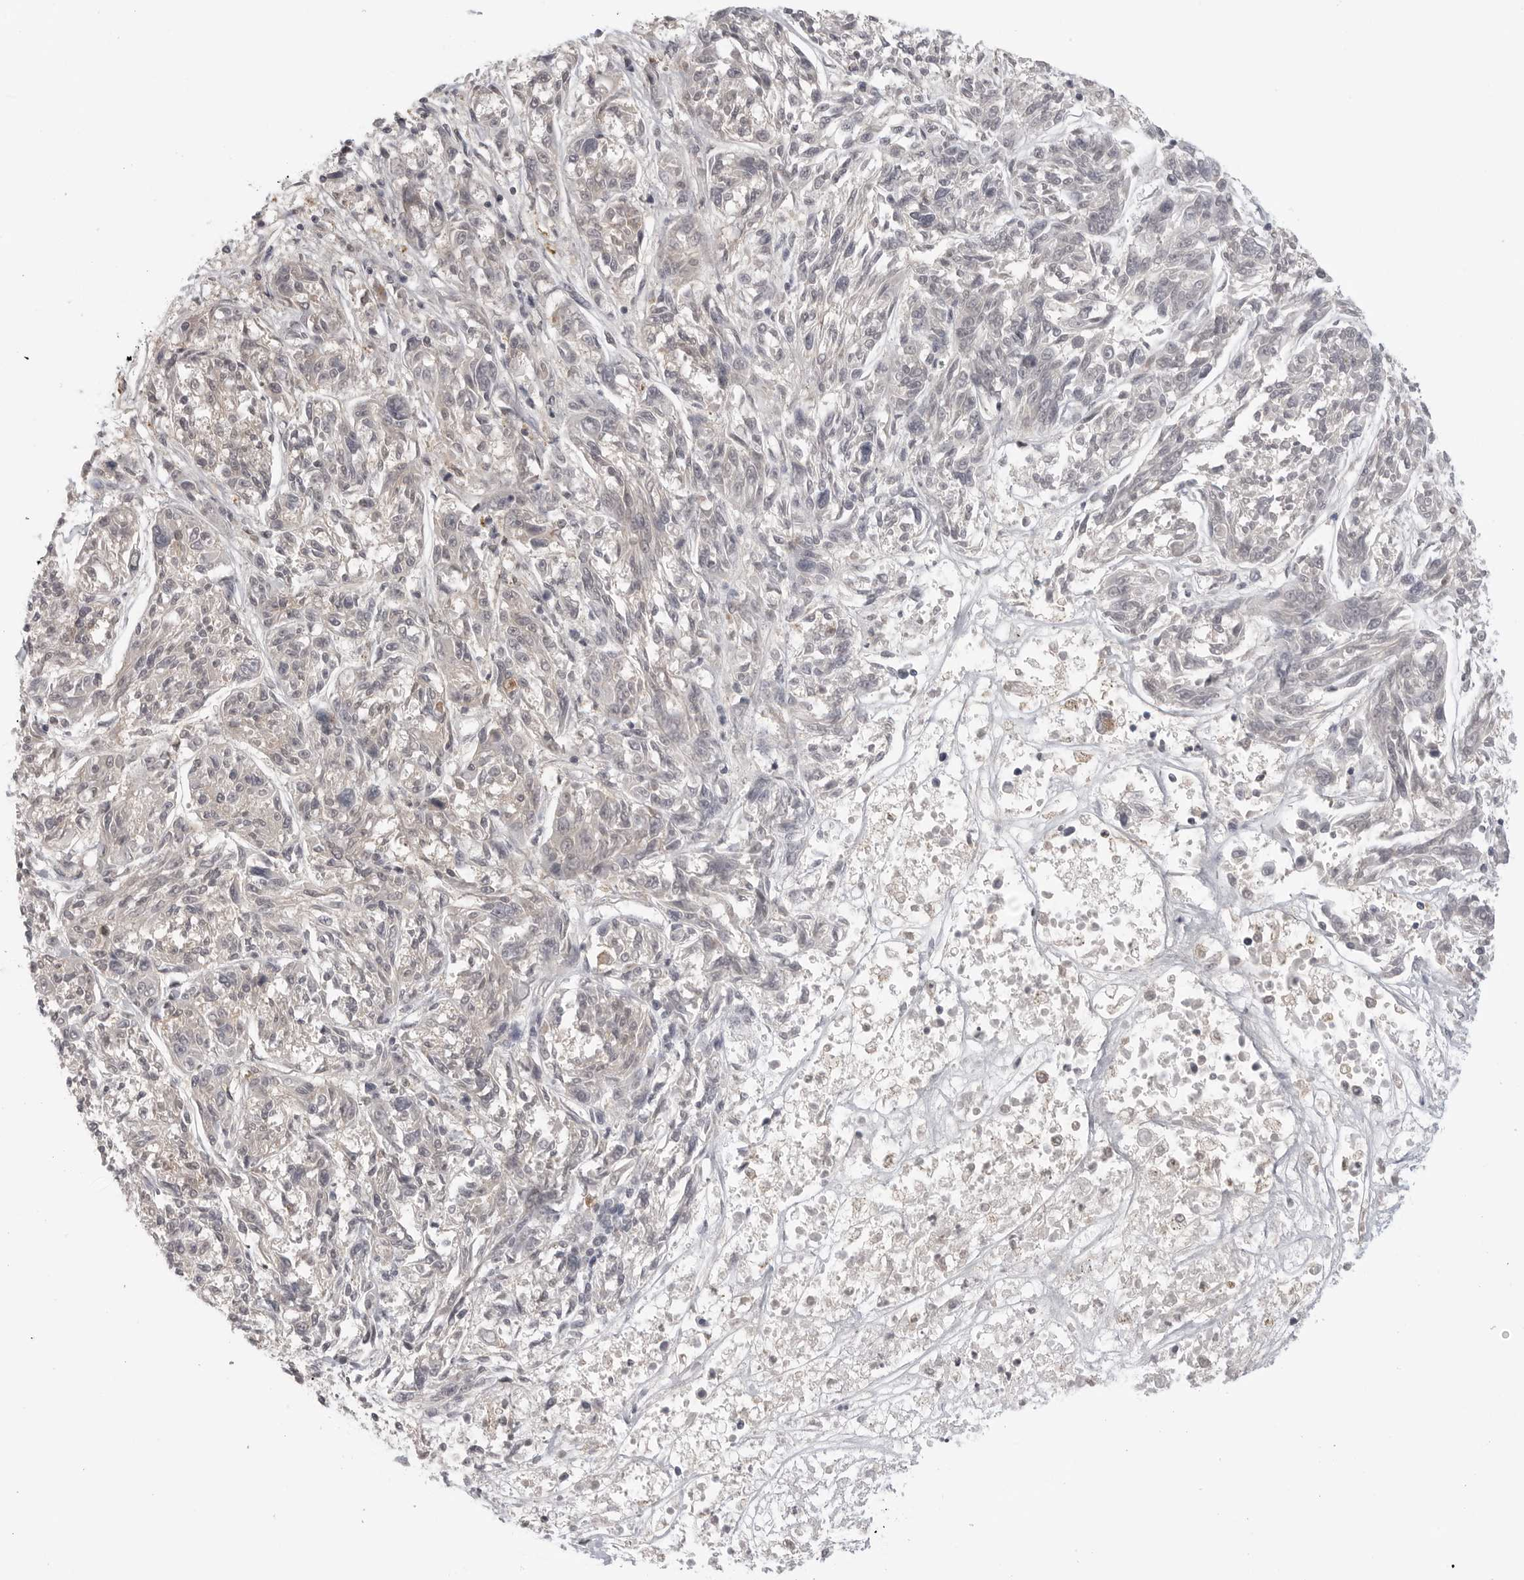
{"staining": {"intensity": "negative", "quantity": "none", "location": "none"}, "tissue": "melanoma", "cell_type": "Tumor cells", "image_type": "cancer", "snomed": [{"axis": "morphology", "description": "Malignant melanoma, NOS"}, {"axis": "topography", "description": "Skin"}], "caption": "Micrograph shows no significant protein expression in tumor cells of melanoma. (Immunohistochemistry (ihc), brightfield microscopy, high magnification).", "gene": "IFNGR1", "patient": {"sex": "male", "age": 53}}